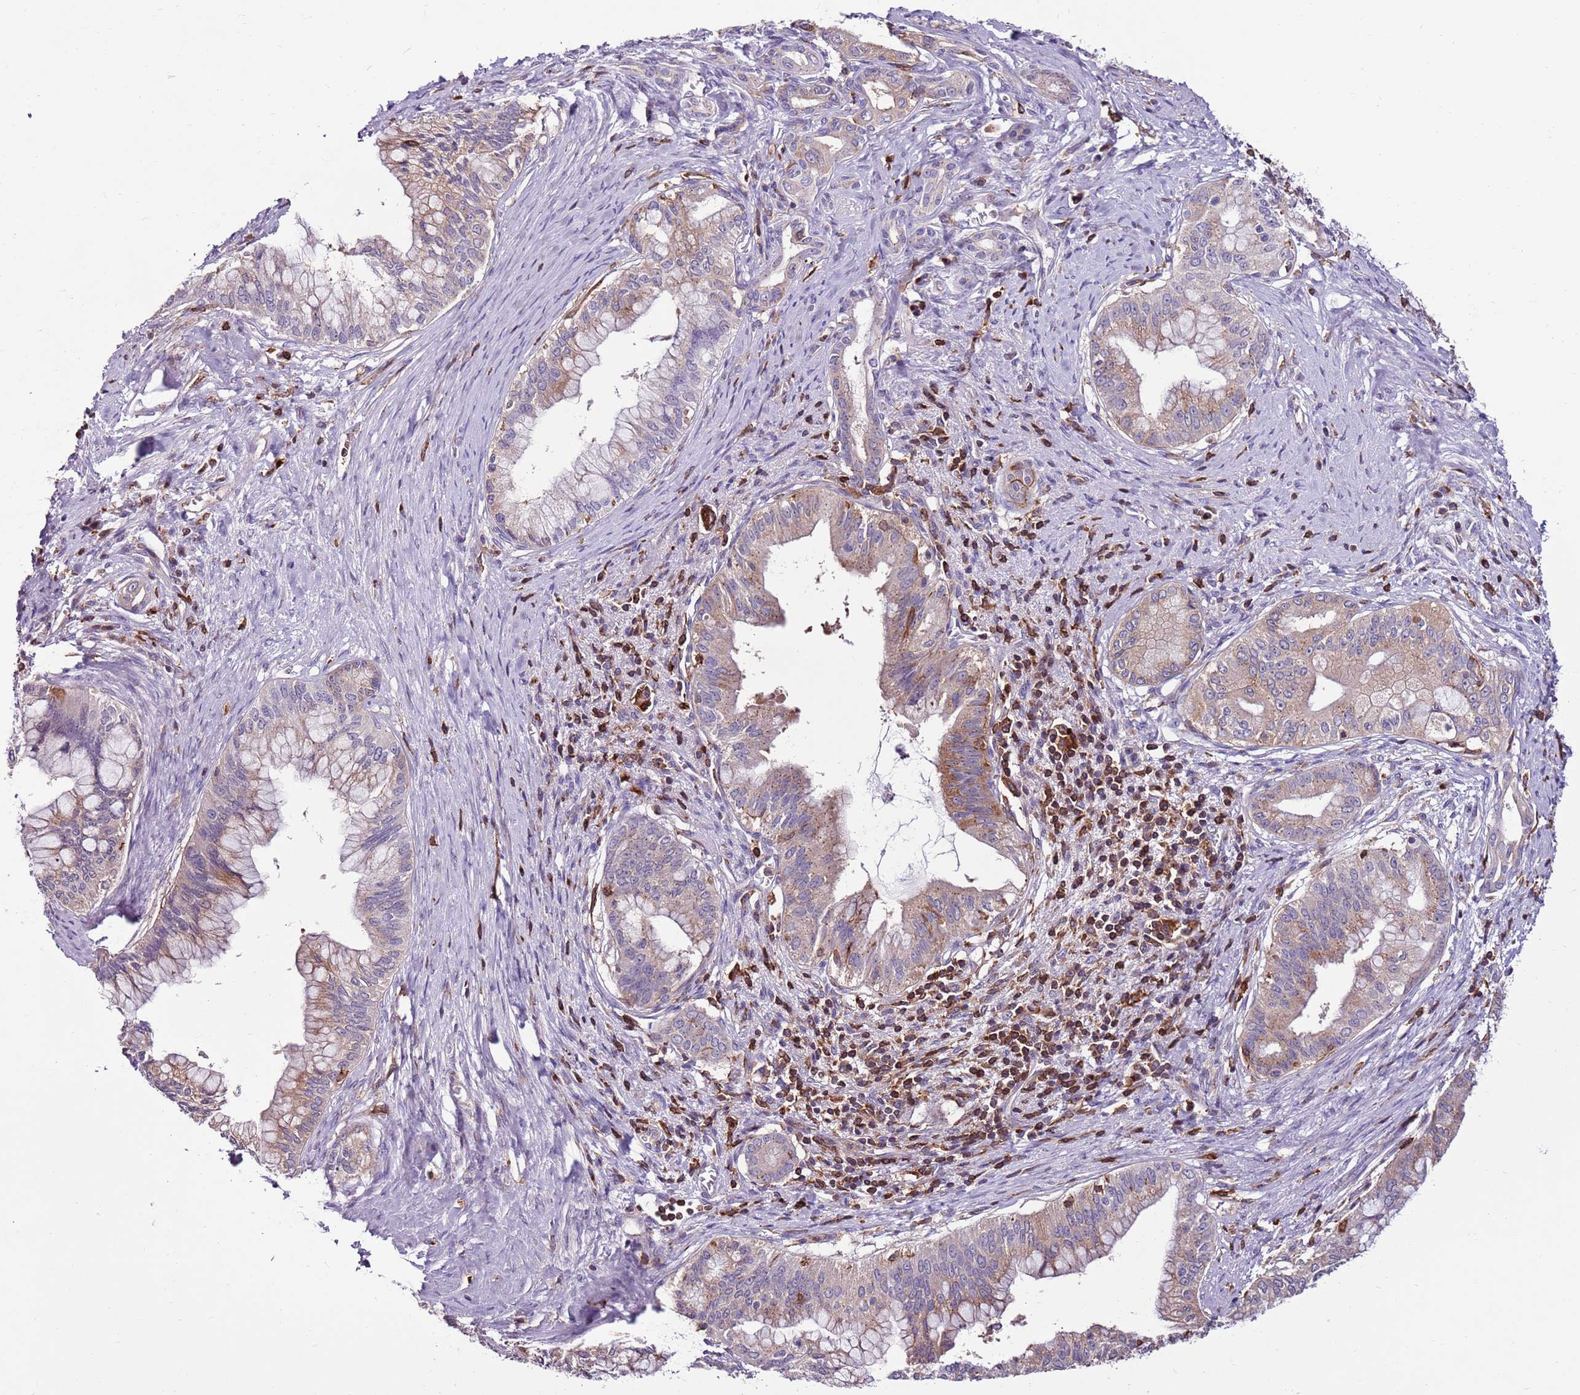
{"staining": {"intensity": "moderate", "quantity": "25%-75%", "location": "cytoplasmic/membranous"}, "tissue": "pancreatic cancer", "cell_type": "Tumor cells", "image_type": "cancer", "snomed": [{"axis": "morphology", "description": "Adenocarcinoma, NOS"}, {"axis": "topography", "description": "Pancreas"}], "caption": "A photomicrograph of human pancreatic adenocarcinoma stained for a protein displays moderate cytoplasmic/membranous brown staining in tumor cells. The protein is stained brown, and the nuclei are stained in blue (DAB IHC with brightfield microscopy, high magnification).", "gene": "ZSWIM1", "patient": {"sex": "male", "age": 46}}